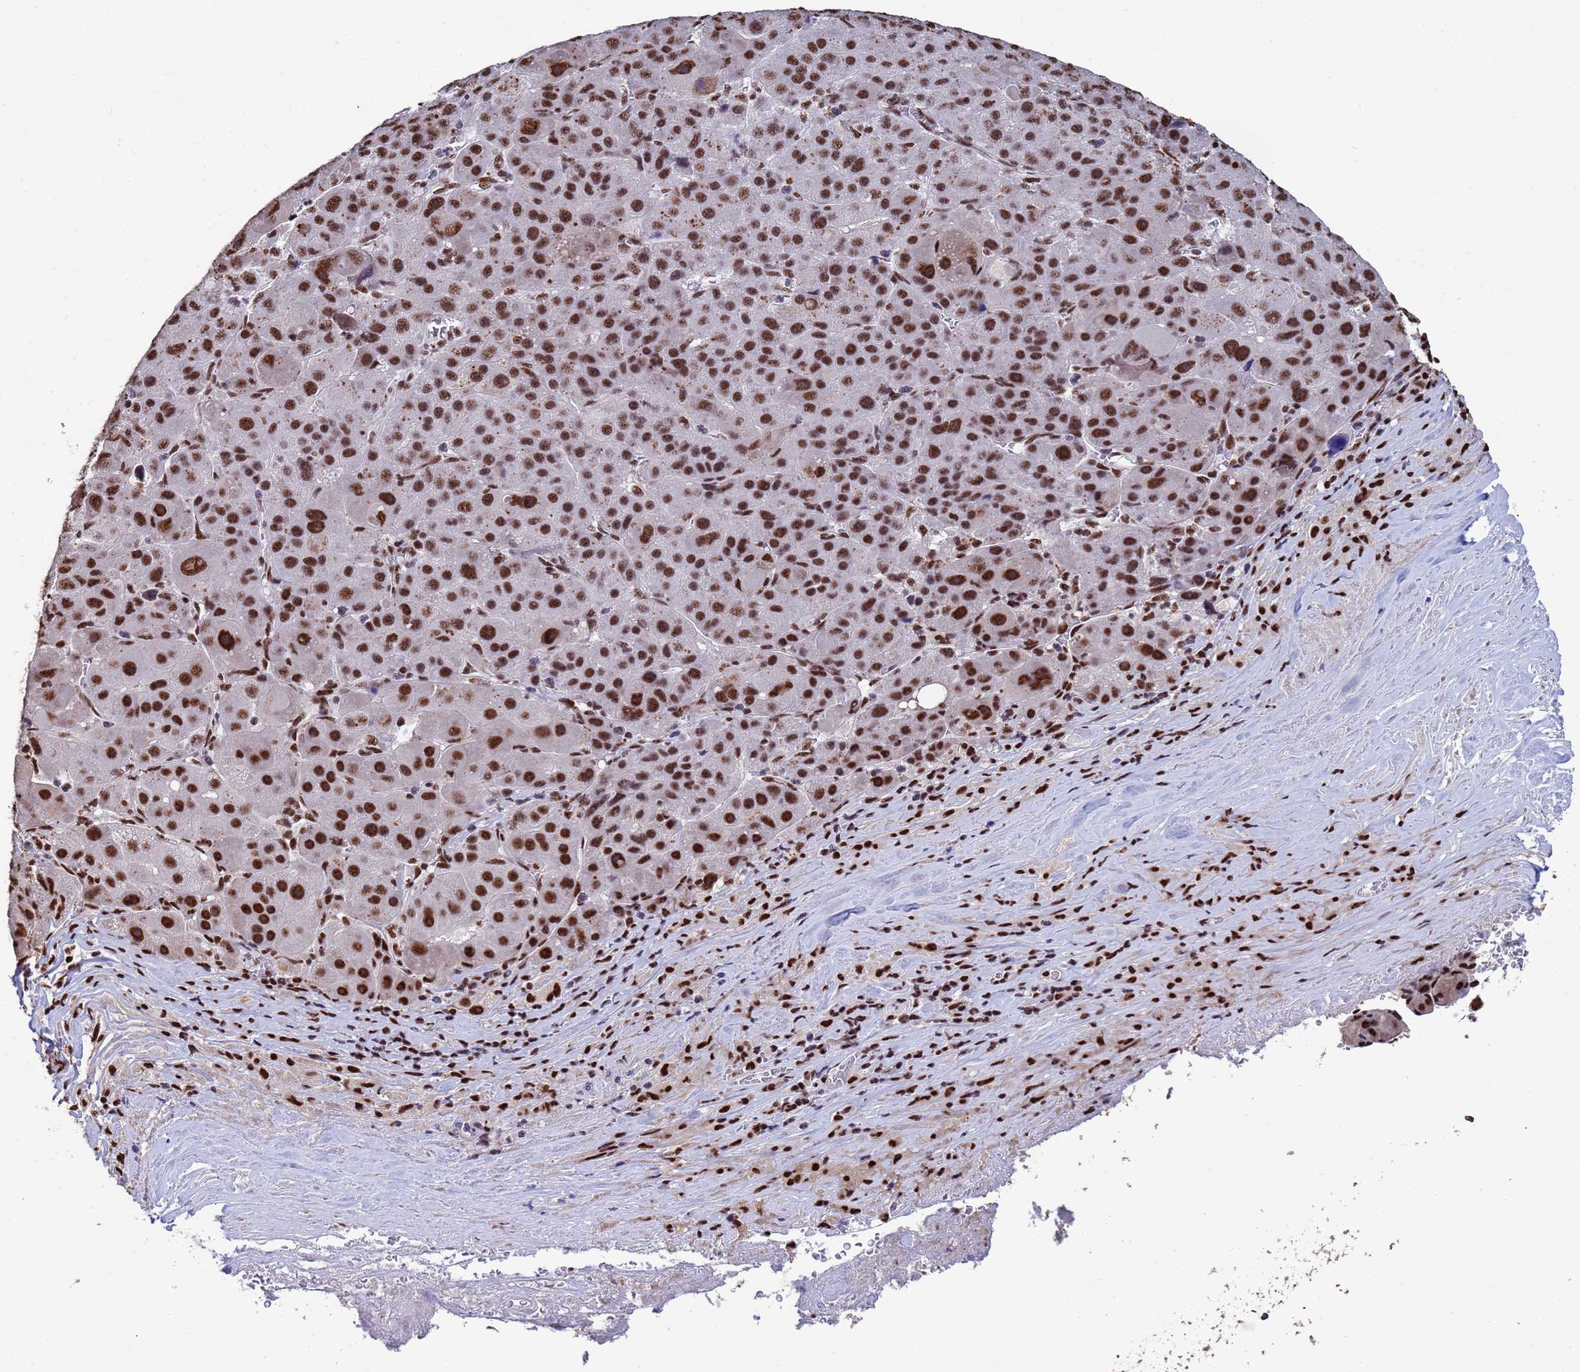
{"staining": {"intensity": "strong", "quantity": ">75%", "location": "nuclear"}, "tissue": "liver cancer", "cell_type": "Tumor cells", "image_type": "cancer", "snomed": [{"axis": "morphology", "description": "Carcinoma, Hepatocellular, NOS"}, {"axis": "topography", "description": "Liver"}], "caption": "Liver hepatocellular carcinoma stained for a protein exhibits strong nuclear positivity in tumor cells. (DAB = brown stain, brightfield microscopy at high magnification).", "gene": "SF3B2", "patient": {"sex": "male", "age": 76}}